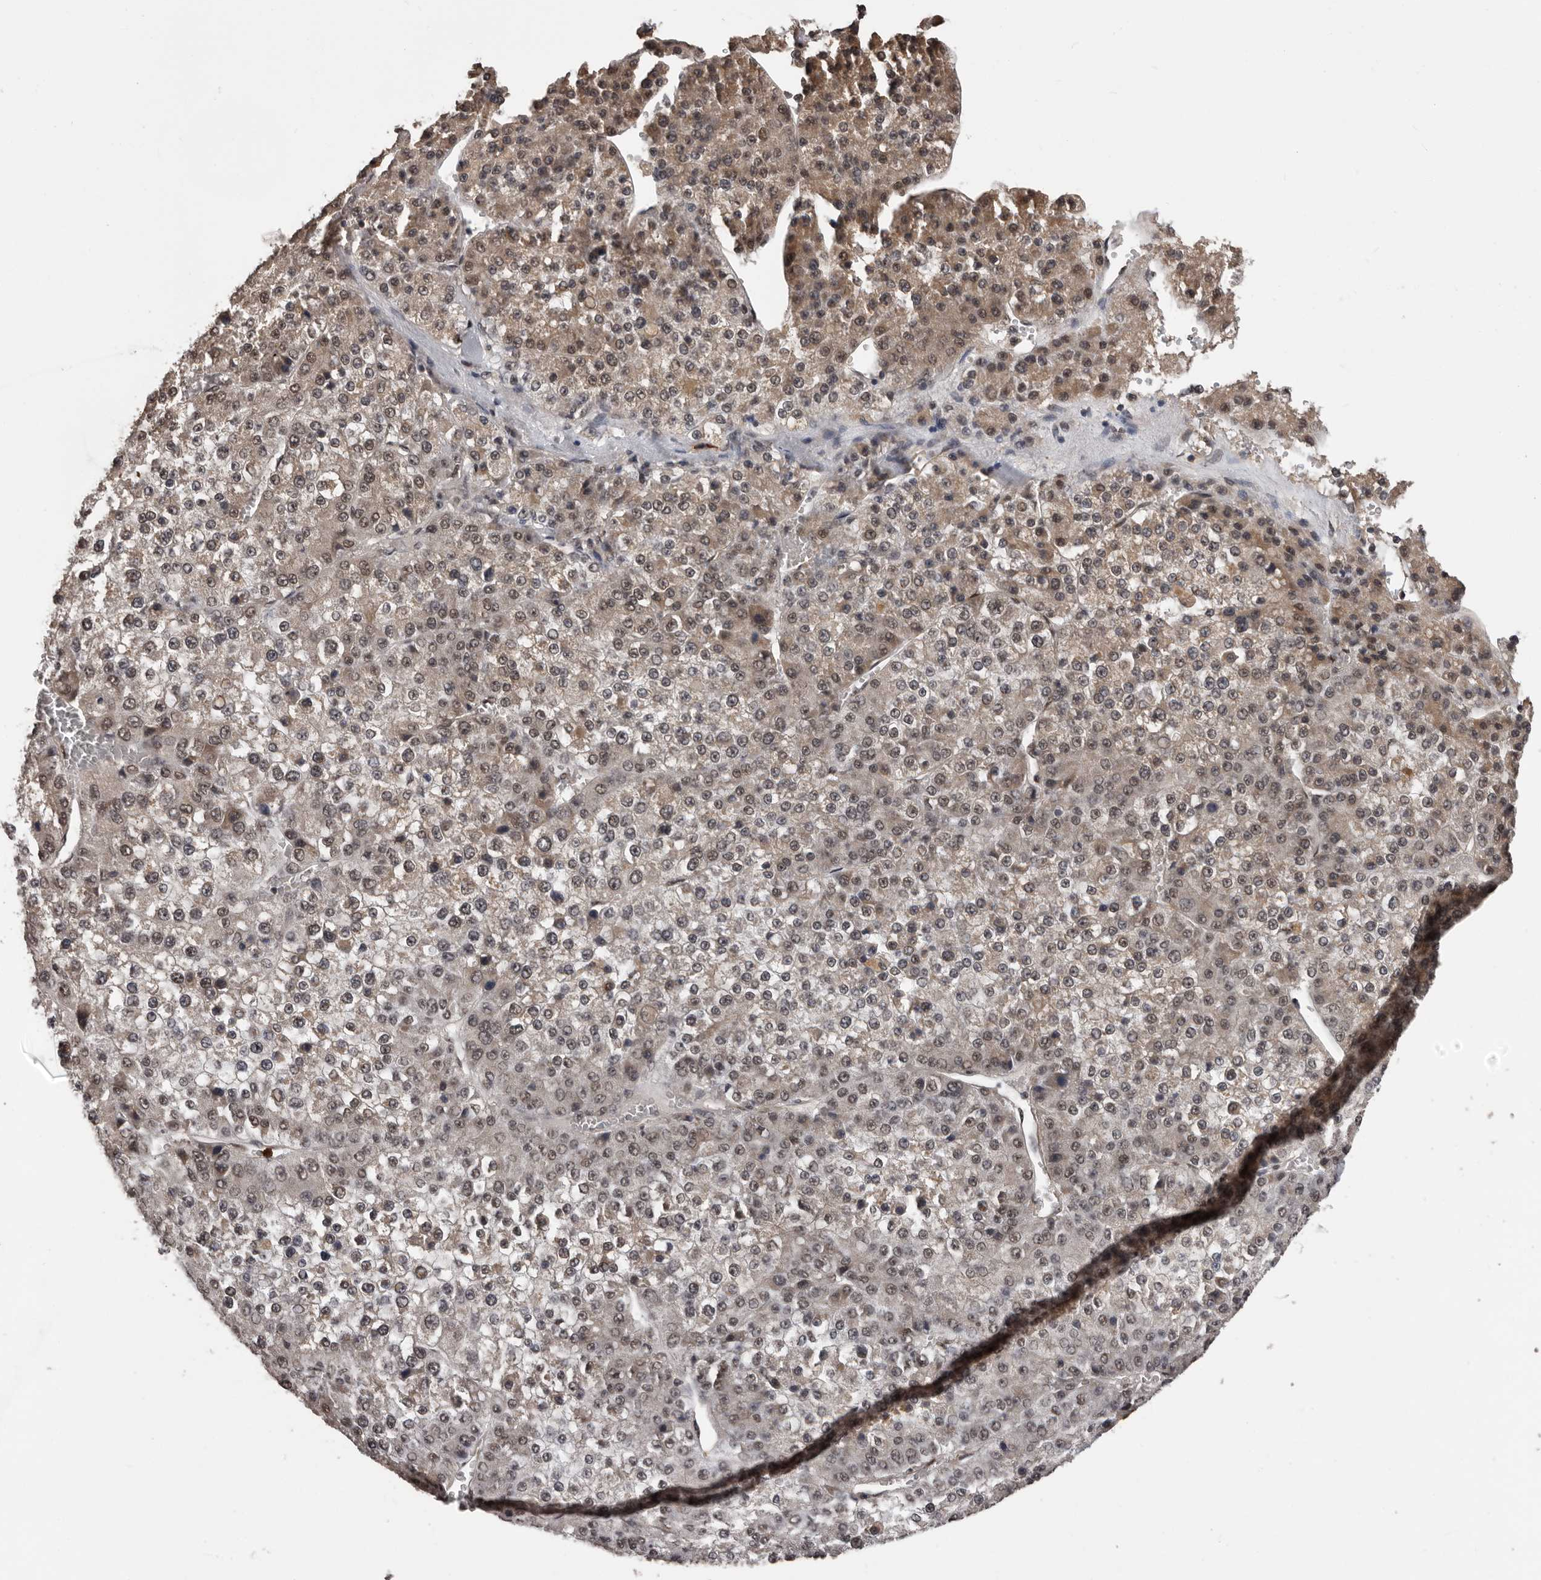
{"staining": {"intensity": "weak", "quantity": "25%-75%", "location": "cytoplasmic/membranous,nuclear"}, "tissue": "liver cancer", "cell_type": "Tumor cells", "image_type": "cancer", "snomed": [{"axis": "morphology", "description": "Carcinoma, Hepatocellular, NOS"}, {"axis": "topography", "description": "Liver"}], "caption": "Protein analysis of hepatocellular carcinoma (liver) tissue demonstrates weak cytoplasmic/membranous and nuclear expression in about 25%-75% of tumor cells.", "gene": "VPS37A", "patient": {"sex": "female", "age": 73}}